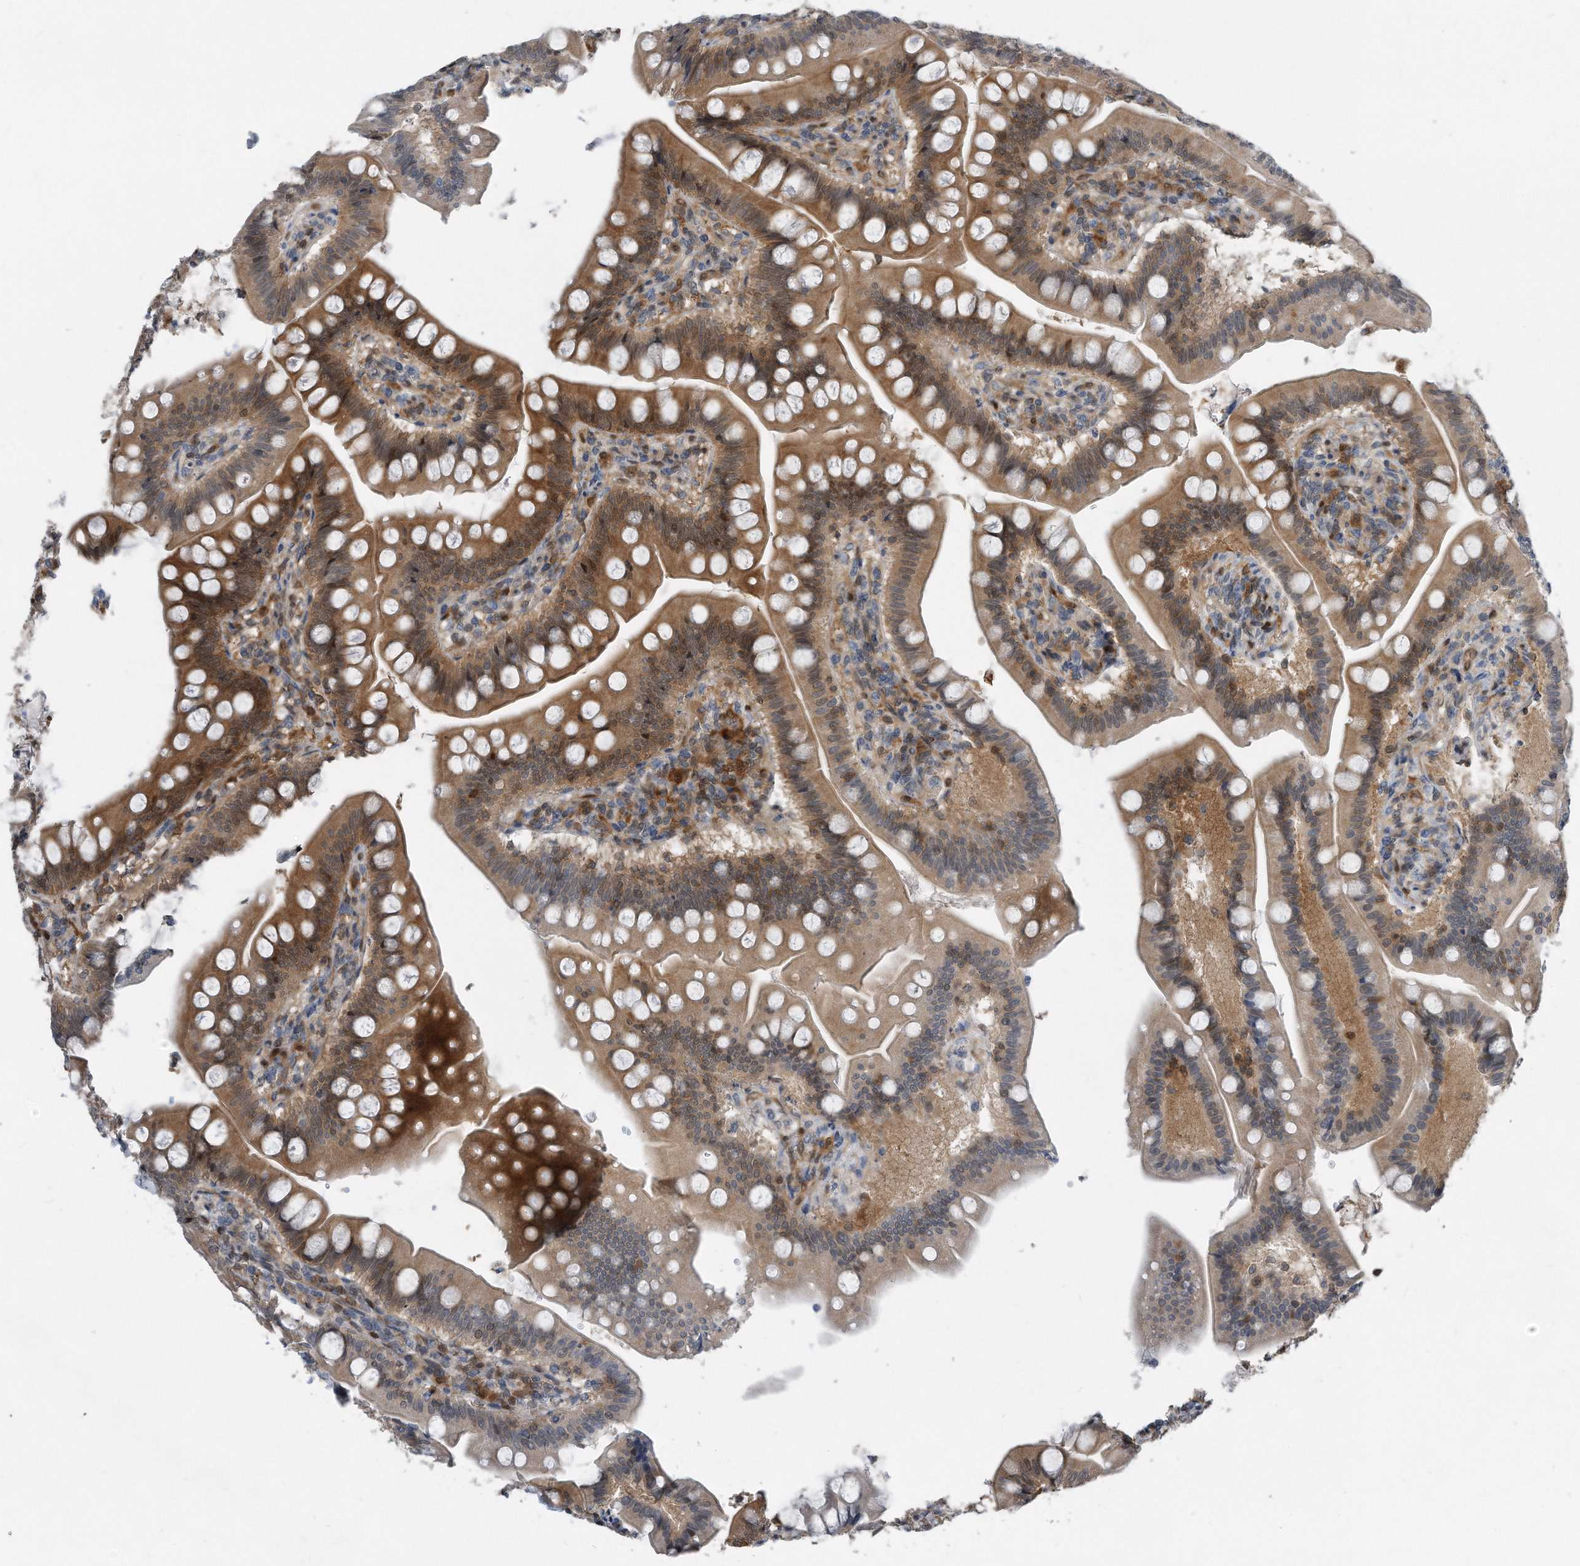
{"staining": {"intensity": "strong", "quantity": ">75%", "location": "cytoplasmic/membranous"}, "tissue": "small intestine", "cell_type": "Glandular cells", "image_type": "normal", "snomed": [{"axis": "morphology", "description": "Normal tissue, NOS"}, {"axis": "topography", "description": "Small intestine"}], "caption": "Glandular cells show strong cytoplasmic/membranous positivity in approximately >75% of cells in benign small intestine.", "gene": "MAP2K6", "patient": {"sex": "male", "age": 7}}